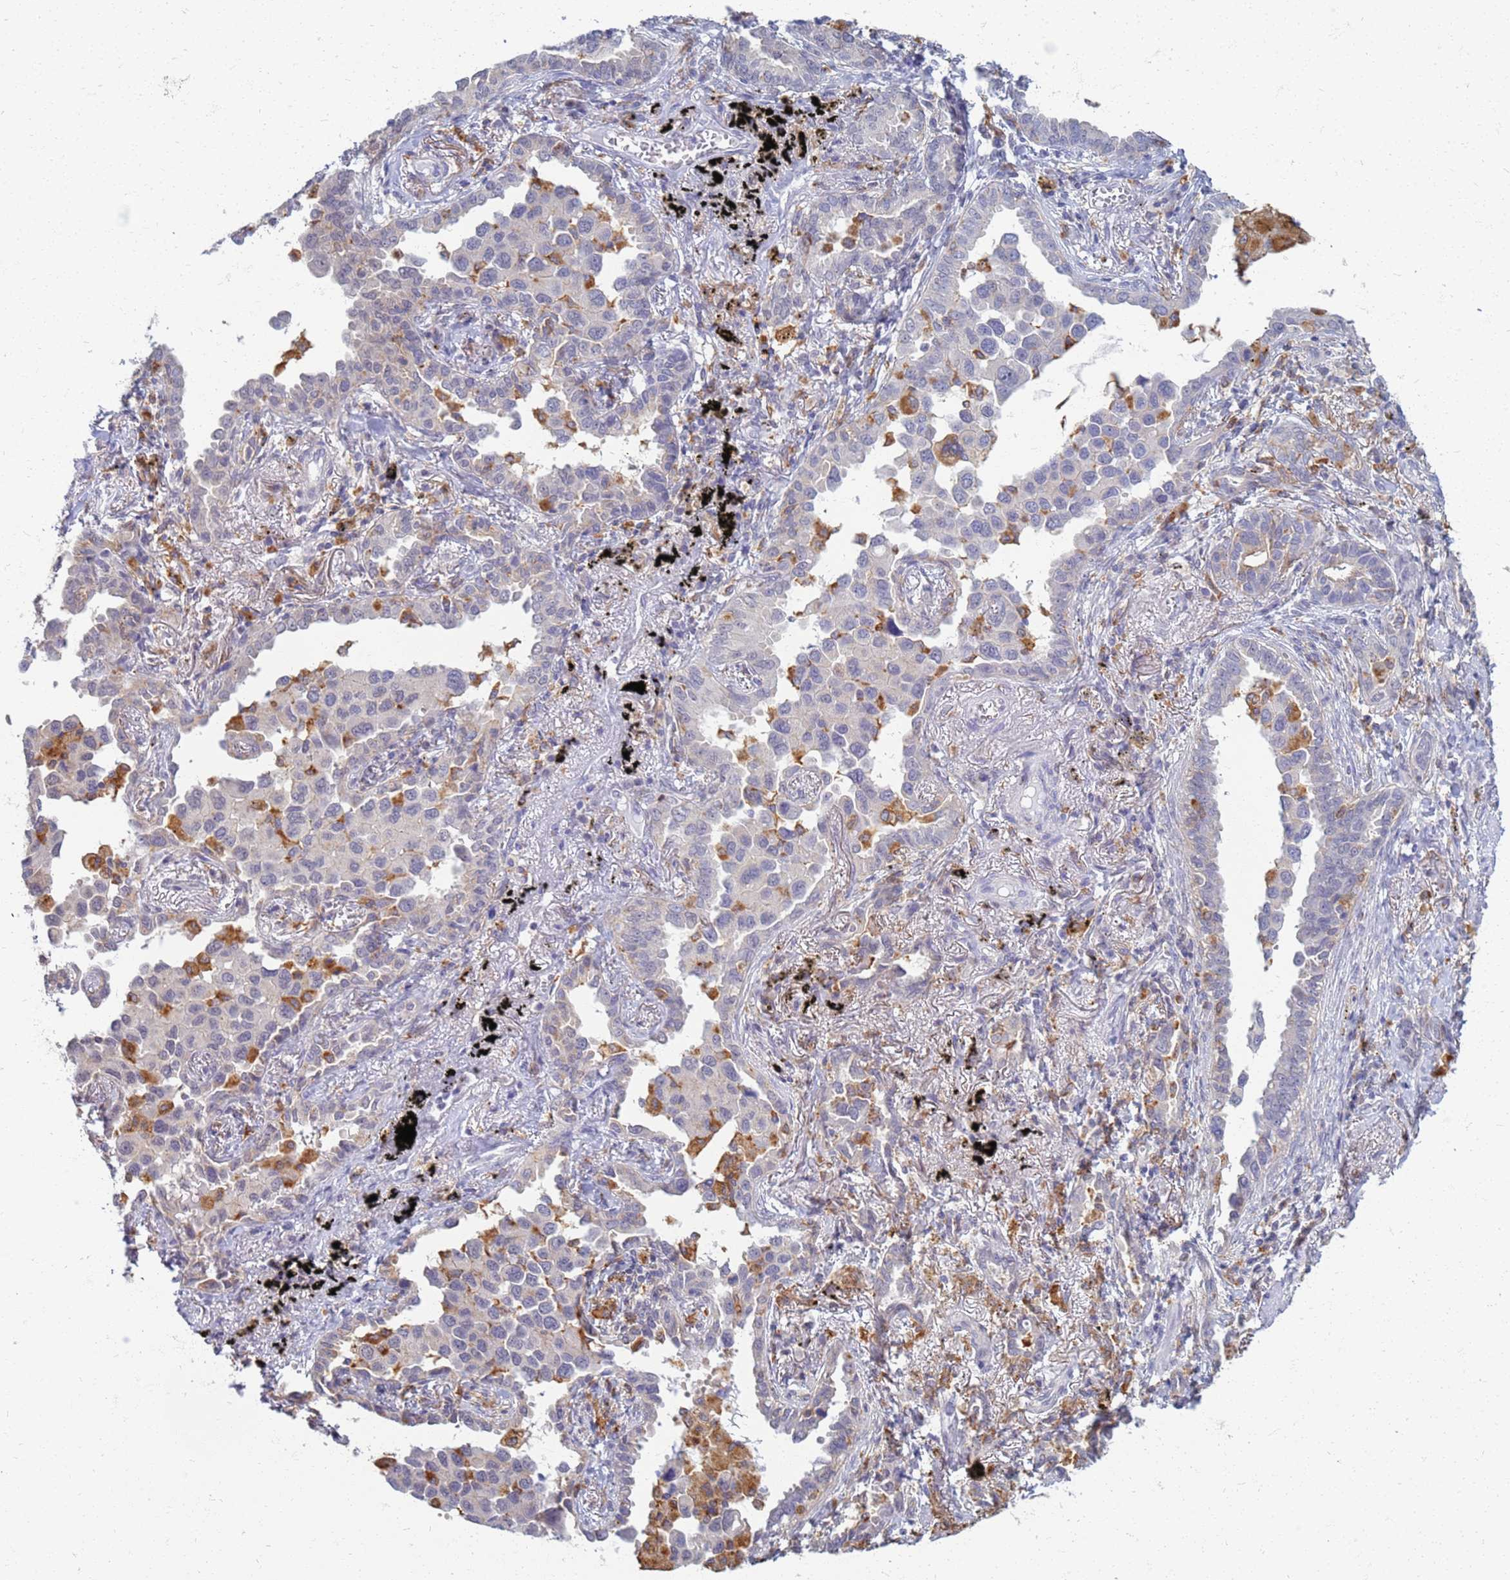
{"staining": {"intensity": "negative", "quantity": "none", "location": "none"}, "tissue": "lung cancer", "cell_type": "Tumor cells", "image_type": "cancer", "snomed": [{"axis": "morphology", "description": "Adenocarcinoma, NOS"}, {"axis": "topography", "description": "Lung"}], "caption": "Tumor cells are negative for protein expression in human lung cancer (adenocarcinoma).", "gene": "ATP6V1E1", "patient": {"sex": "male", "age": 67}}